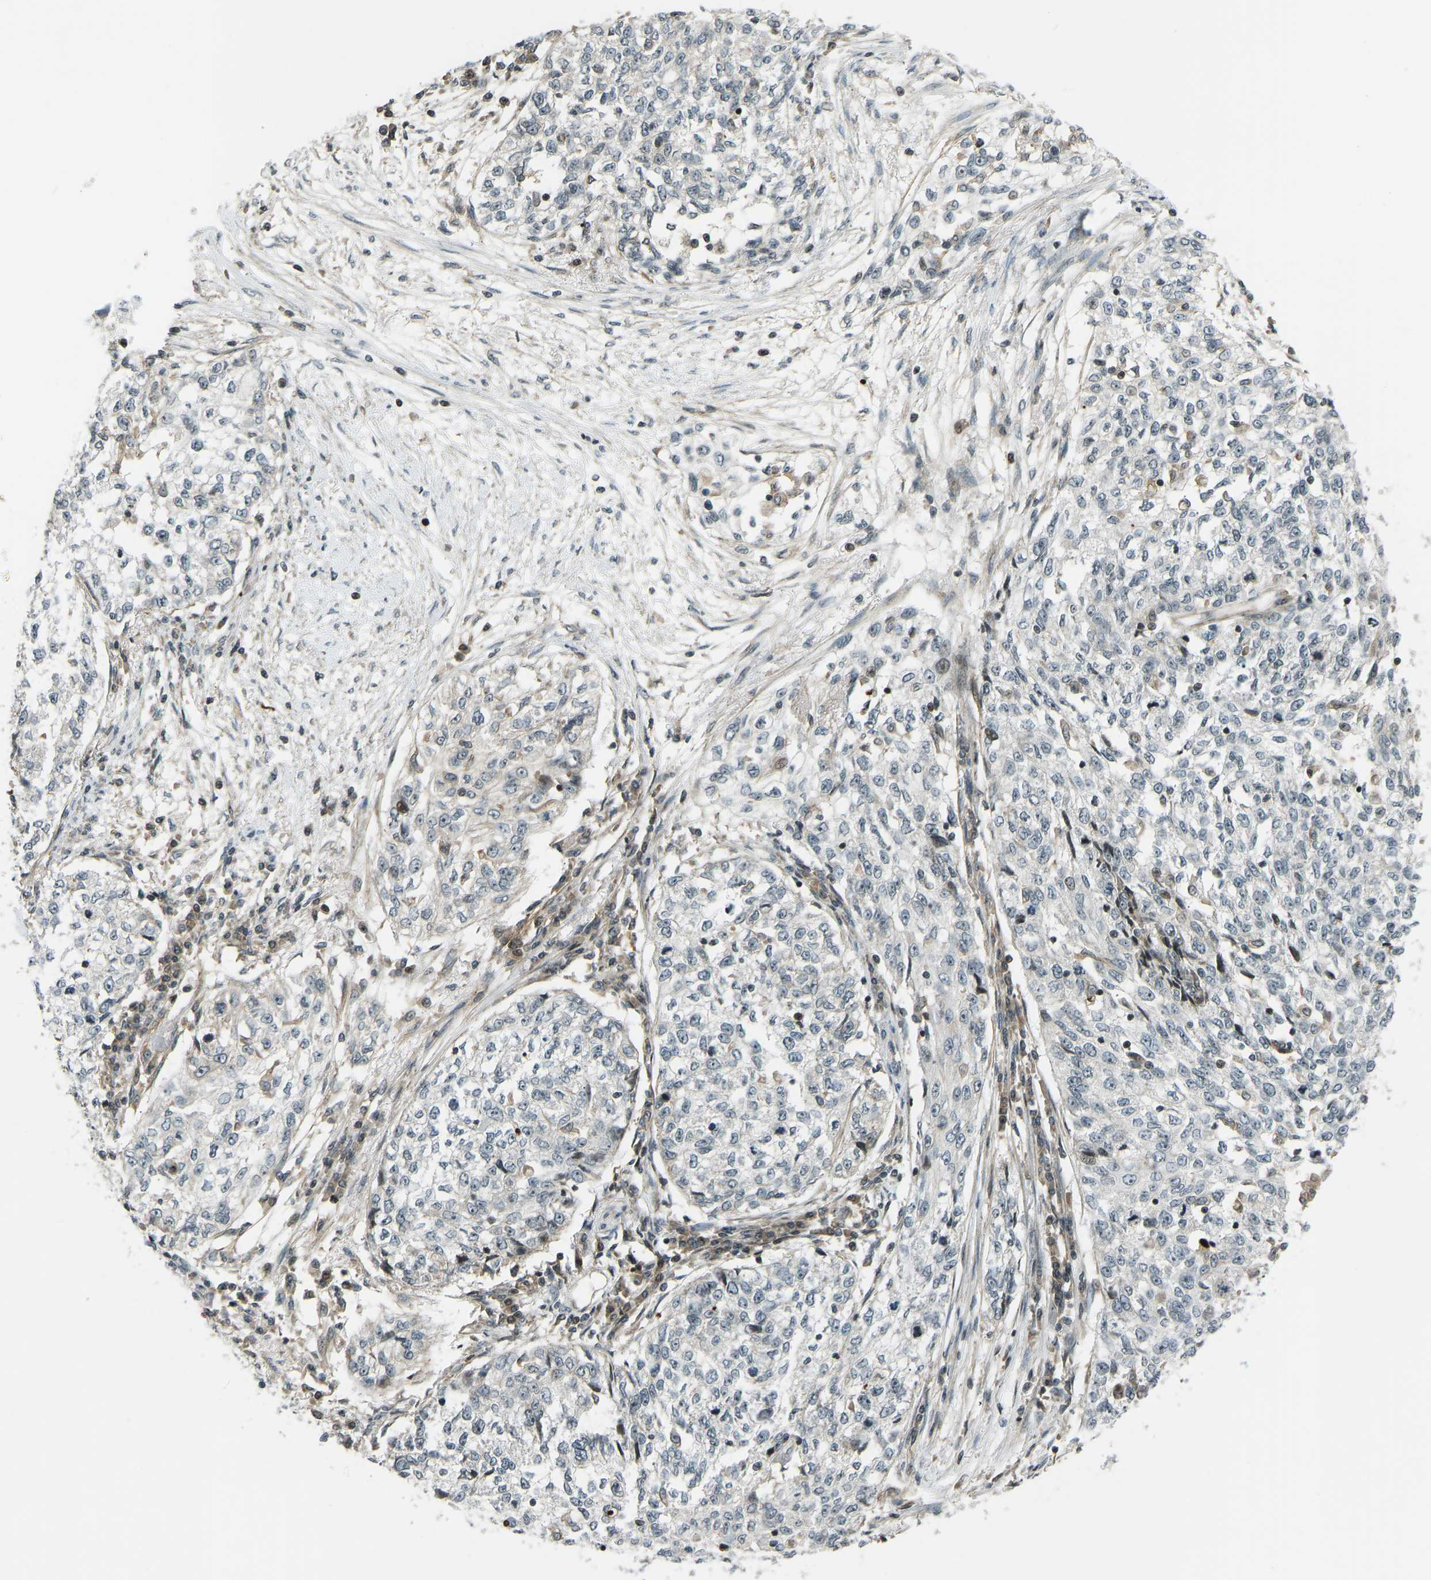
{"staining": {"intensity": "negative", "quantity": "none", "location": "none"}, "tissue": "cervical cancer", "cell_type": "Tumor cells", "image_type": "cancer", "snomed": [{"axis": "morphology", "description": "Squamous cell carcinoma, NOS"}, {"axis": "topography", "description": "Cervix"}], "caption": "Tumor cells show no significant positivity in cervical cancer (squamous cell carcinoma).", "gene": "SVOPL", "patient": {"sex": "female", "age": 57}}